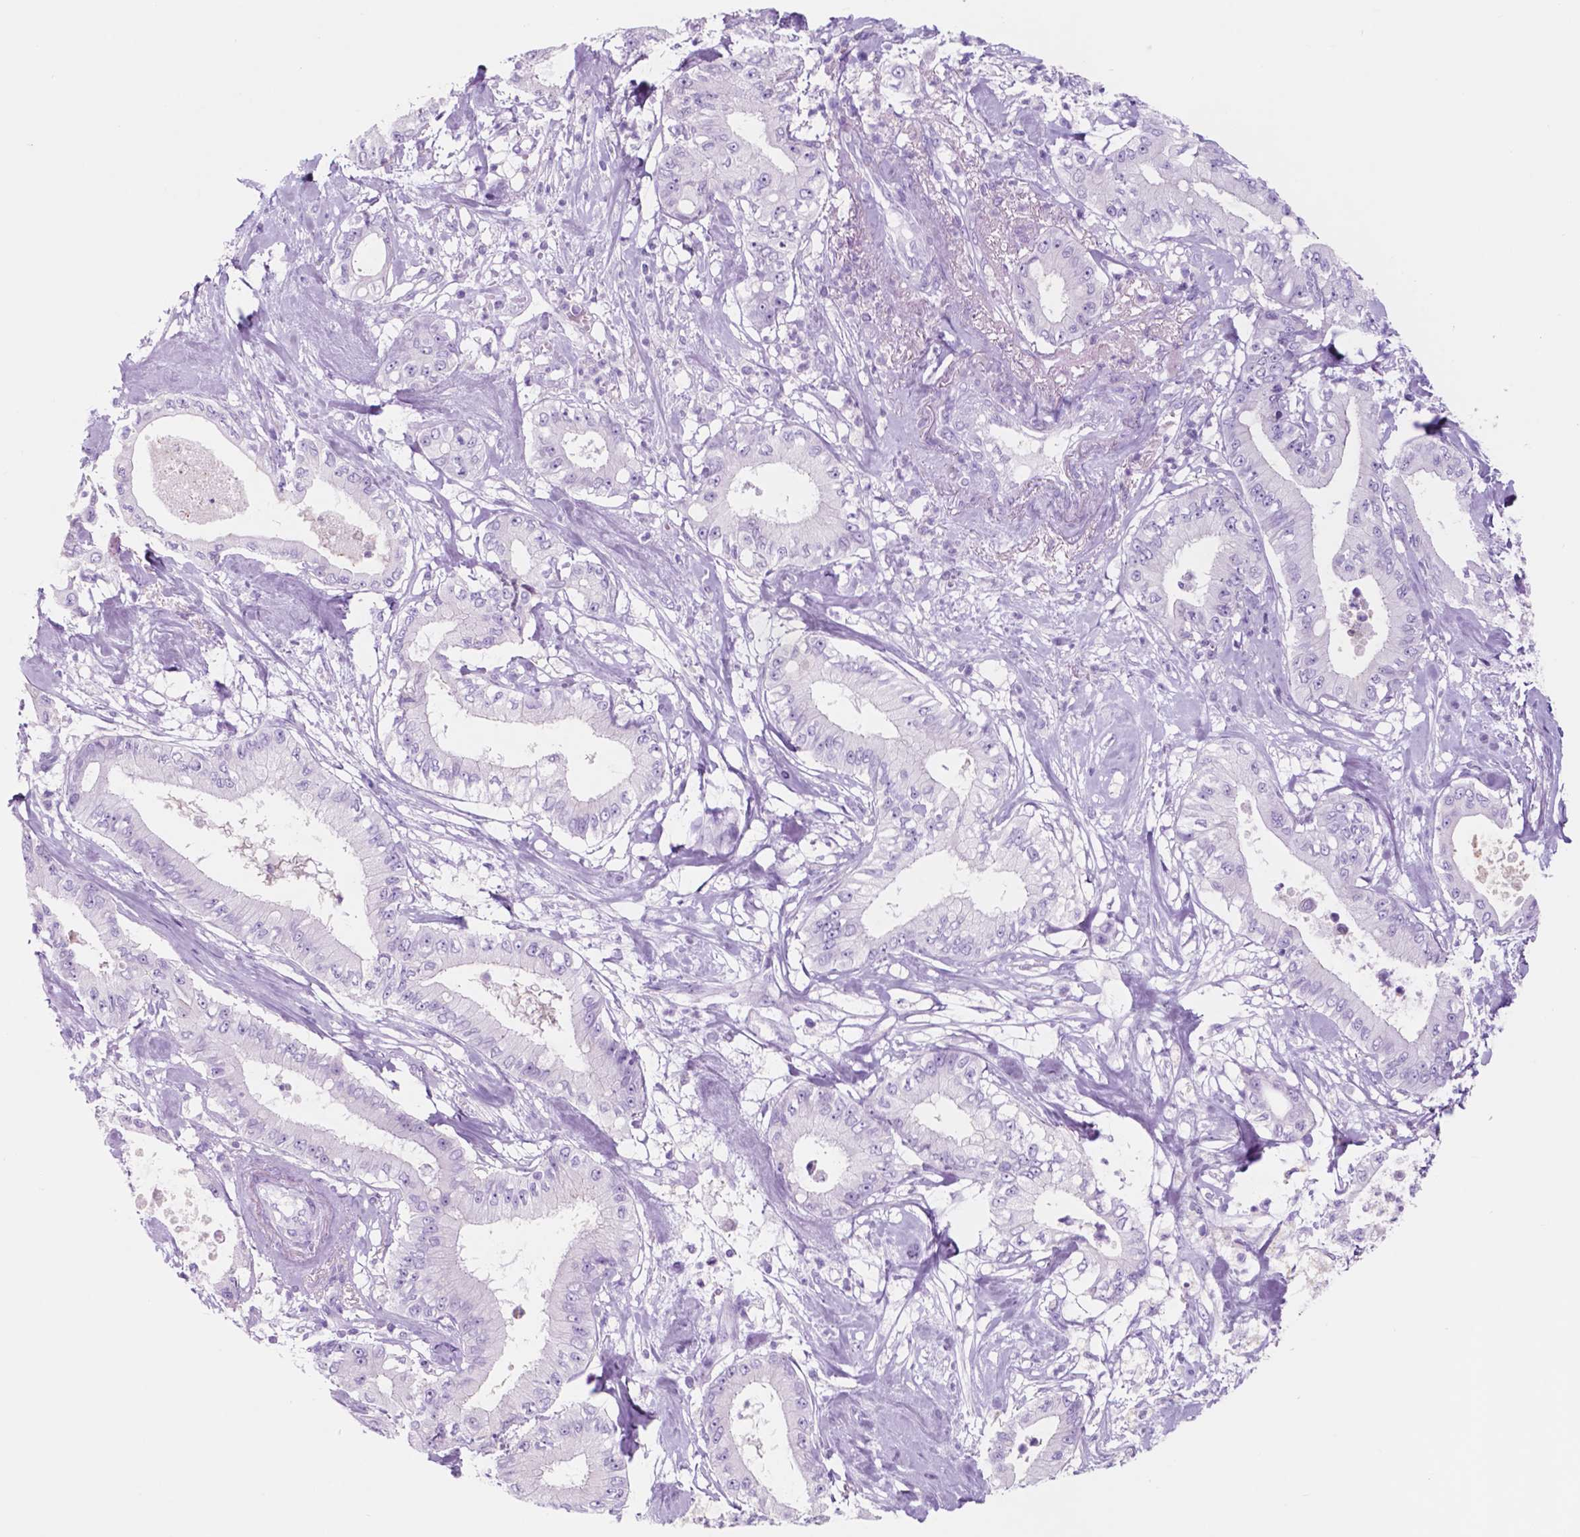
{"staining": {"intensity": "negative", "quantity": "none", "location": "none"}, "tissue": "pancreatic cancer", "cell_type": "Tumor cells", "image_type": "cancer", "snomed": [{"axis": "morphology", "description": "Adenocarcinoma, NOS"}, {"axis": "topography", "description": "Pancreas"}], "caption": "Image shows no significant protein expression in tumor cells of pancreatic cancer (adenocarcinoma). The staining was performed using DAB to visualize the protein expression in brown, while the nuclei were stained in blue with hematoxylin (Magnification: 20x).", "gene": "CUZD1", "patient": {"sex": "male", "age": 71}}